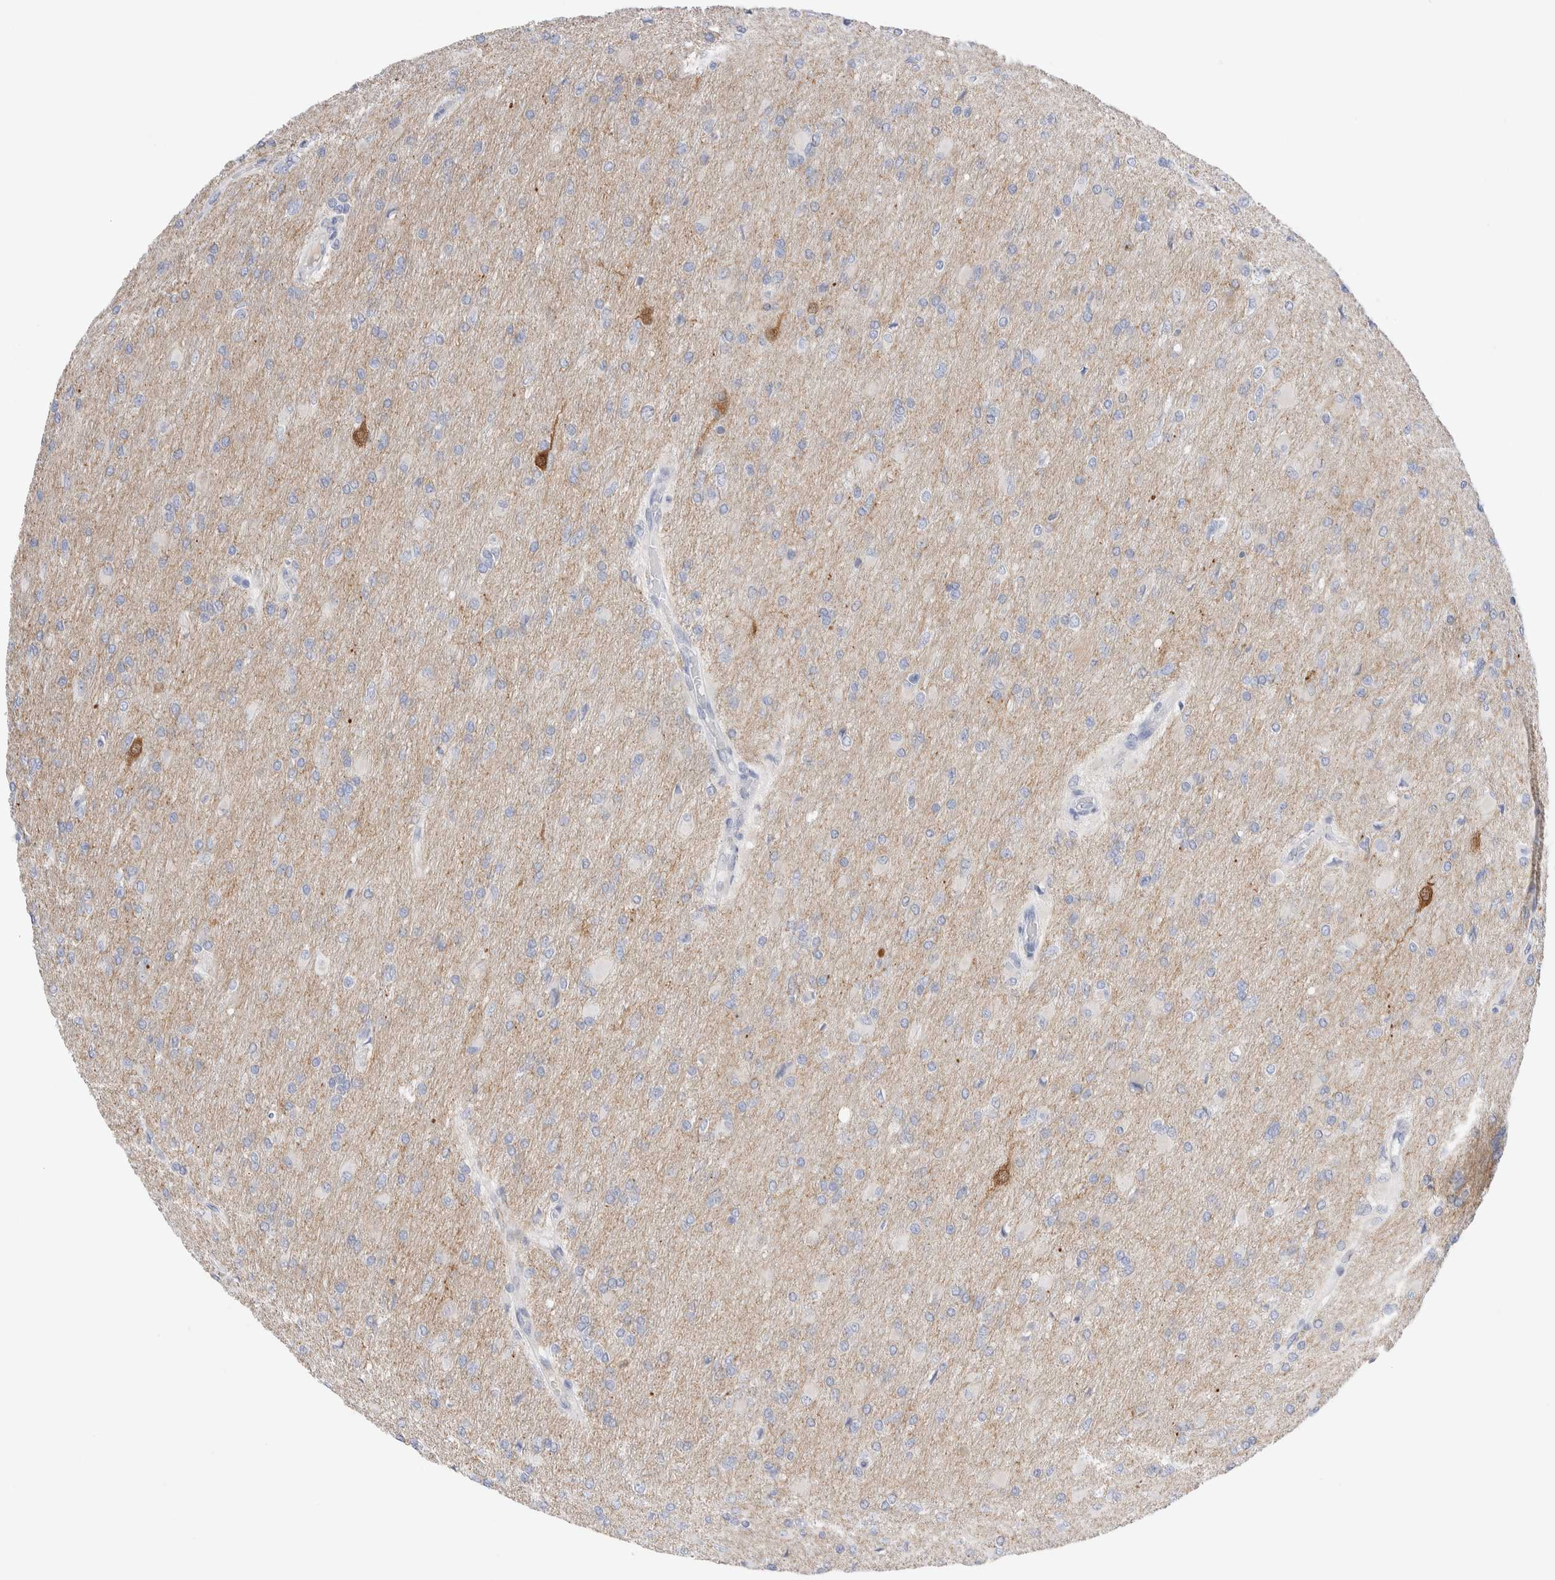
{"staining": {"intensity": "moderate", "quantity": "<25%", "location": "cytoplasmic/membranous"}, "tissue": "glioma", "cell_type": "Tumor cells", "image_type": "cancer", "snomed": [{"axis": "morphology", "description": "Glioma, malignant, High grade"}, {"axis": "topography", "description": "Cerebral cortex"}], "caption": "IHC of glioma reveals low levels of moderate cytoplasmic/membranous expression in about <25% of tumor cells.", "gene": "GDA", "patient": {"sex": "female", "age": 36}}